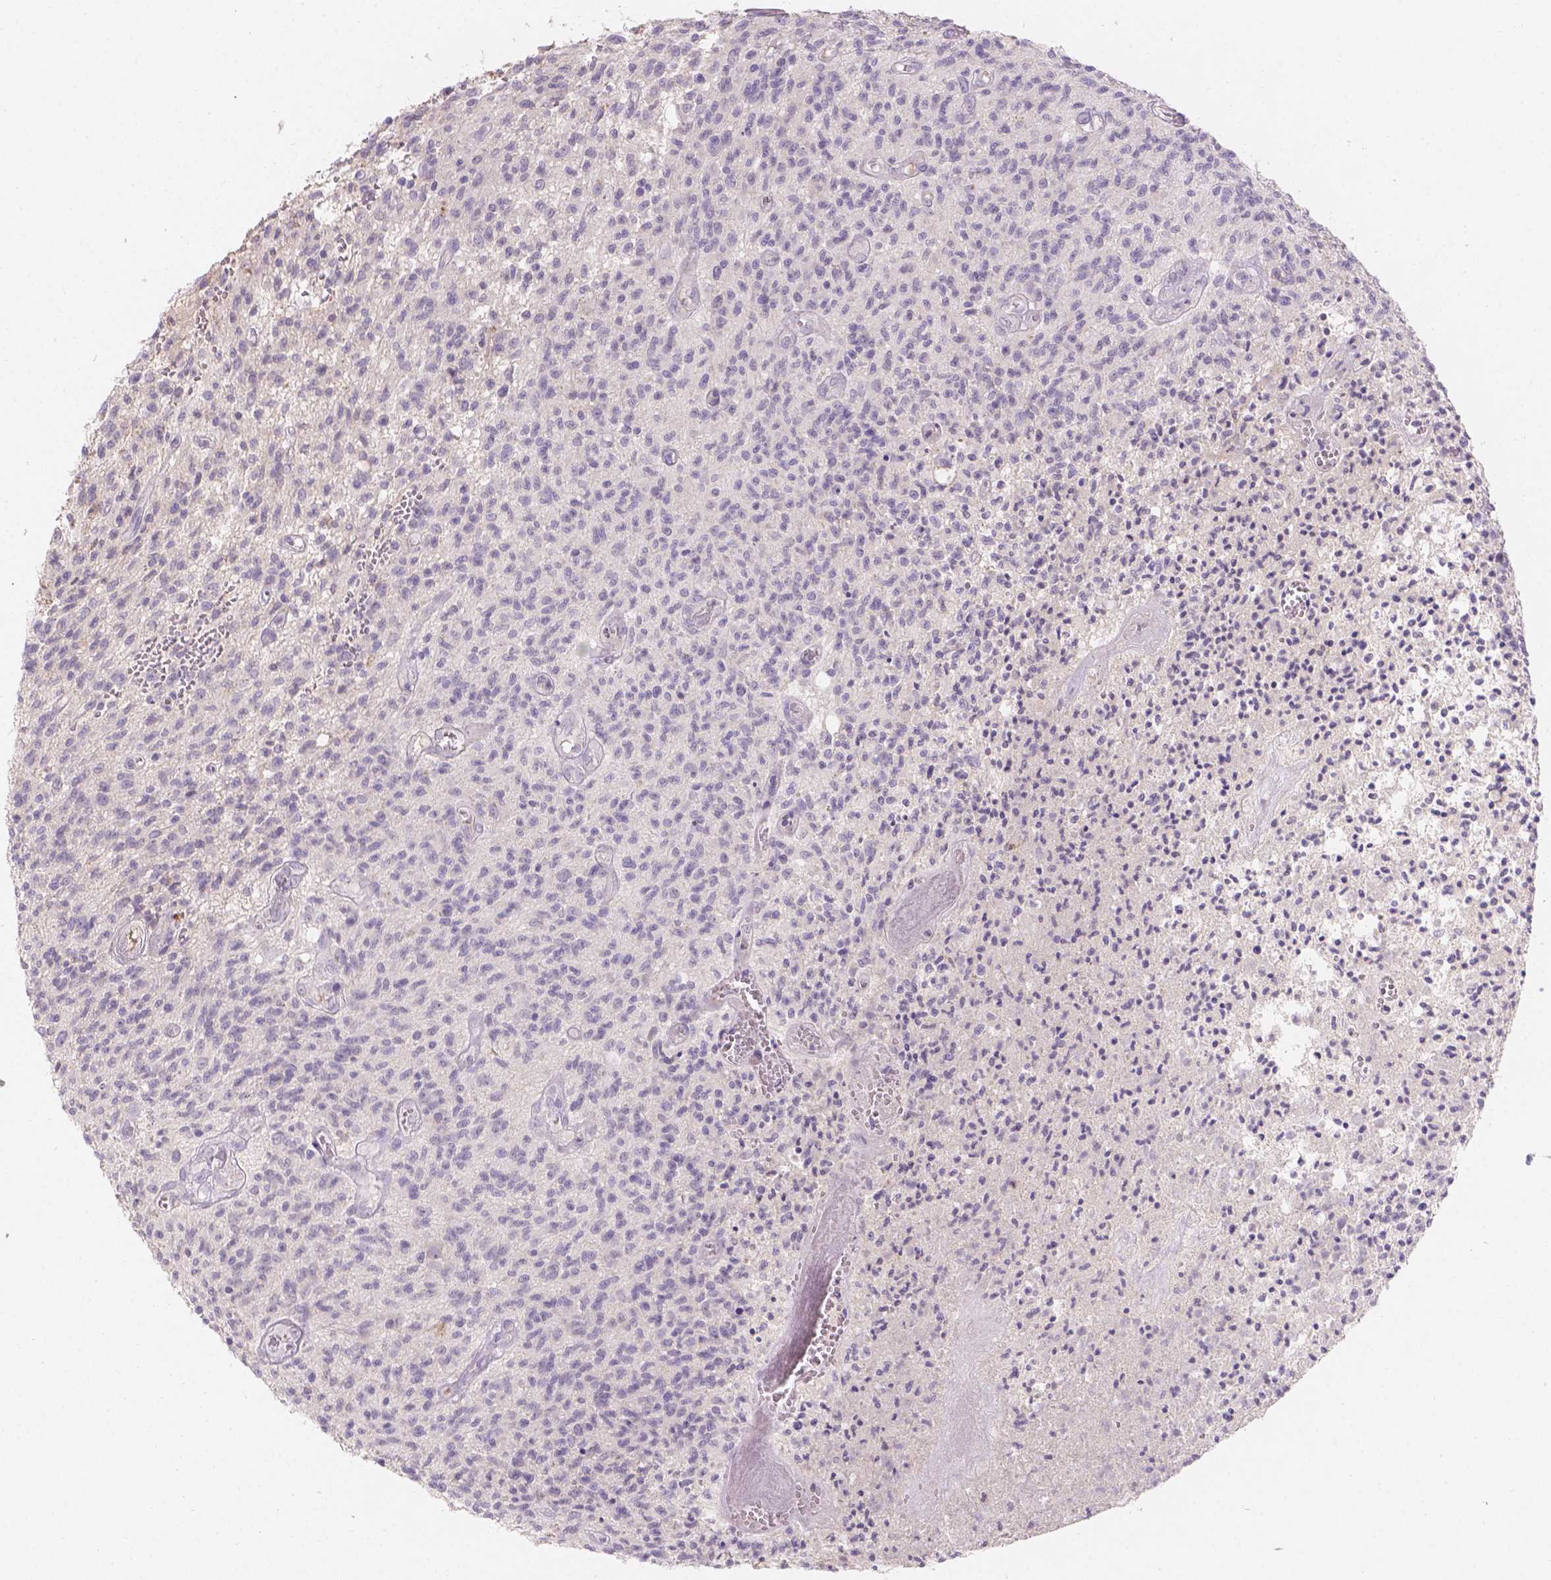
{"staining": {"intensity": "negative", "quantity": "none", "location": "none"}, "tissue": "glioma", "cell_type": "Tumor cells", "image_type": "cancer", "snomed": [{"axis": "morphology", "description": "Glioma, malignant, Low grade"}, {"axis": "topography", "description": "Brain"}], "caption": "Immunohistochemistry photomicrograph of human malignant low-grade glioma stained for a protein (brown), which demonstrates no positivity in tumor cells.", "gene": "DCAF4L1", "patient": {"sex": "male", "age": 64}}